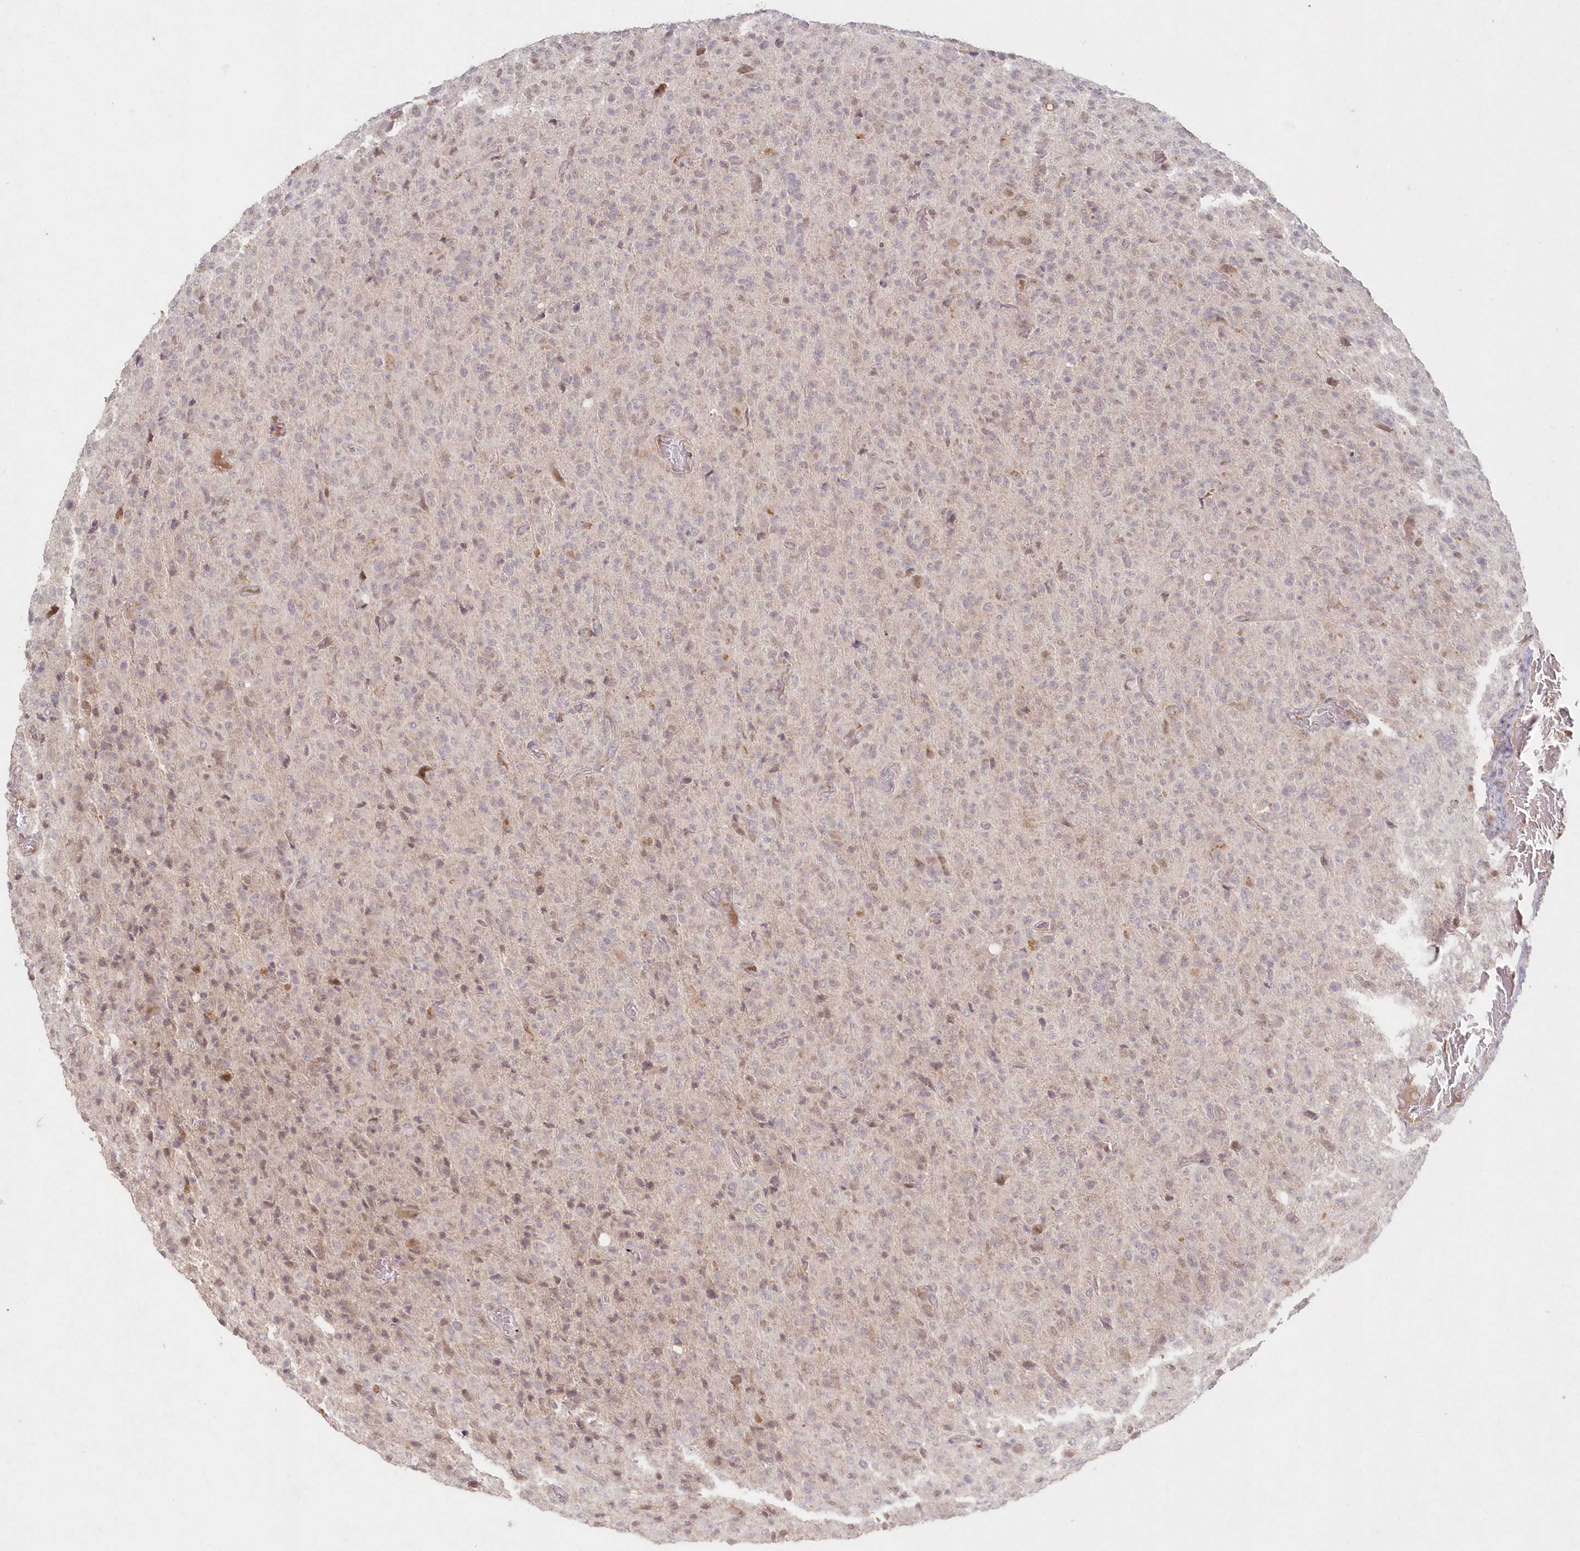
{"staining": {"intensity": "weak", "quantity": "<25%", "location": "nuclear"}, "tissue": "glioma", "cell_type": "Tumor cells", "image_type": "cancer", "snomed": [{"axis": "morphology", "description": "Glioma, malignant, High grade"}, {"axis": "topography", "description": "Brain"}], "caption": "The photomicrograph reveals no staining of tumor cells in glioma.", "gene": "ASCC1", "patient": {"sex": "female", "age": 57}}